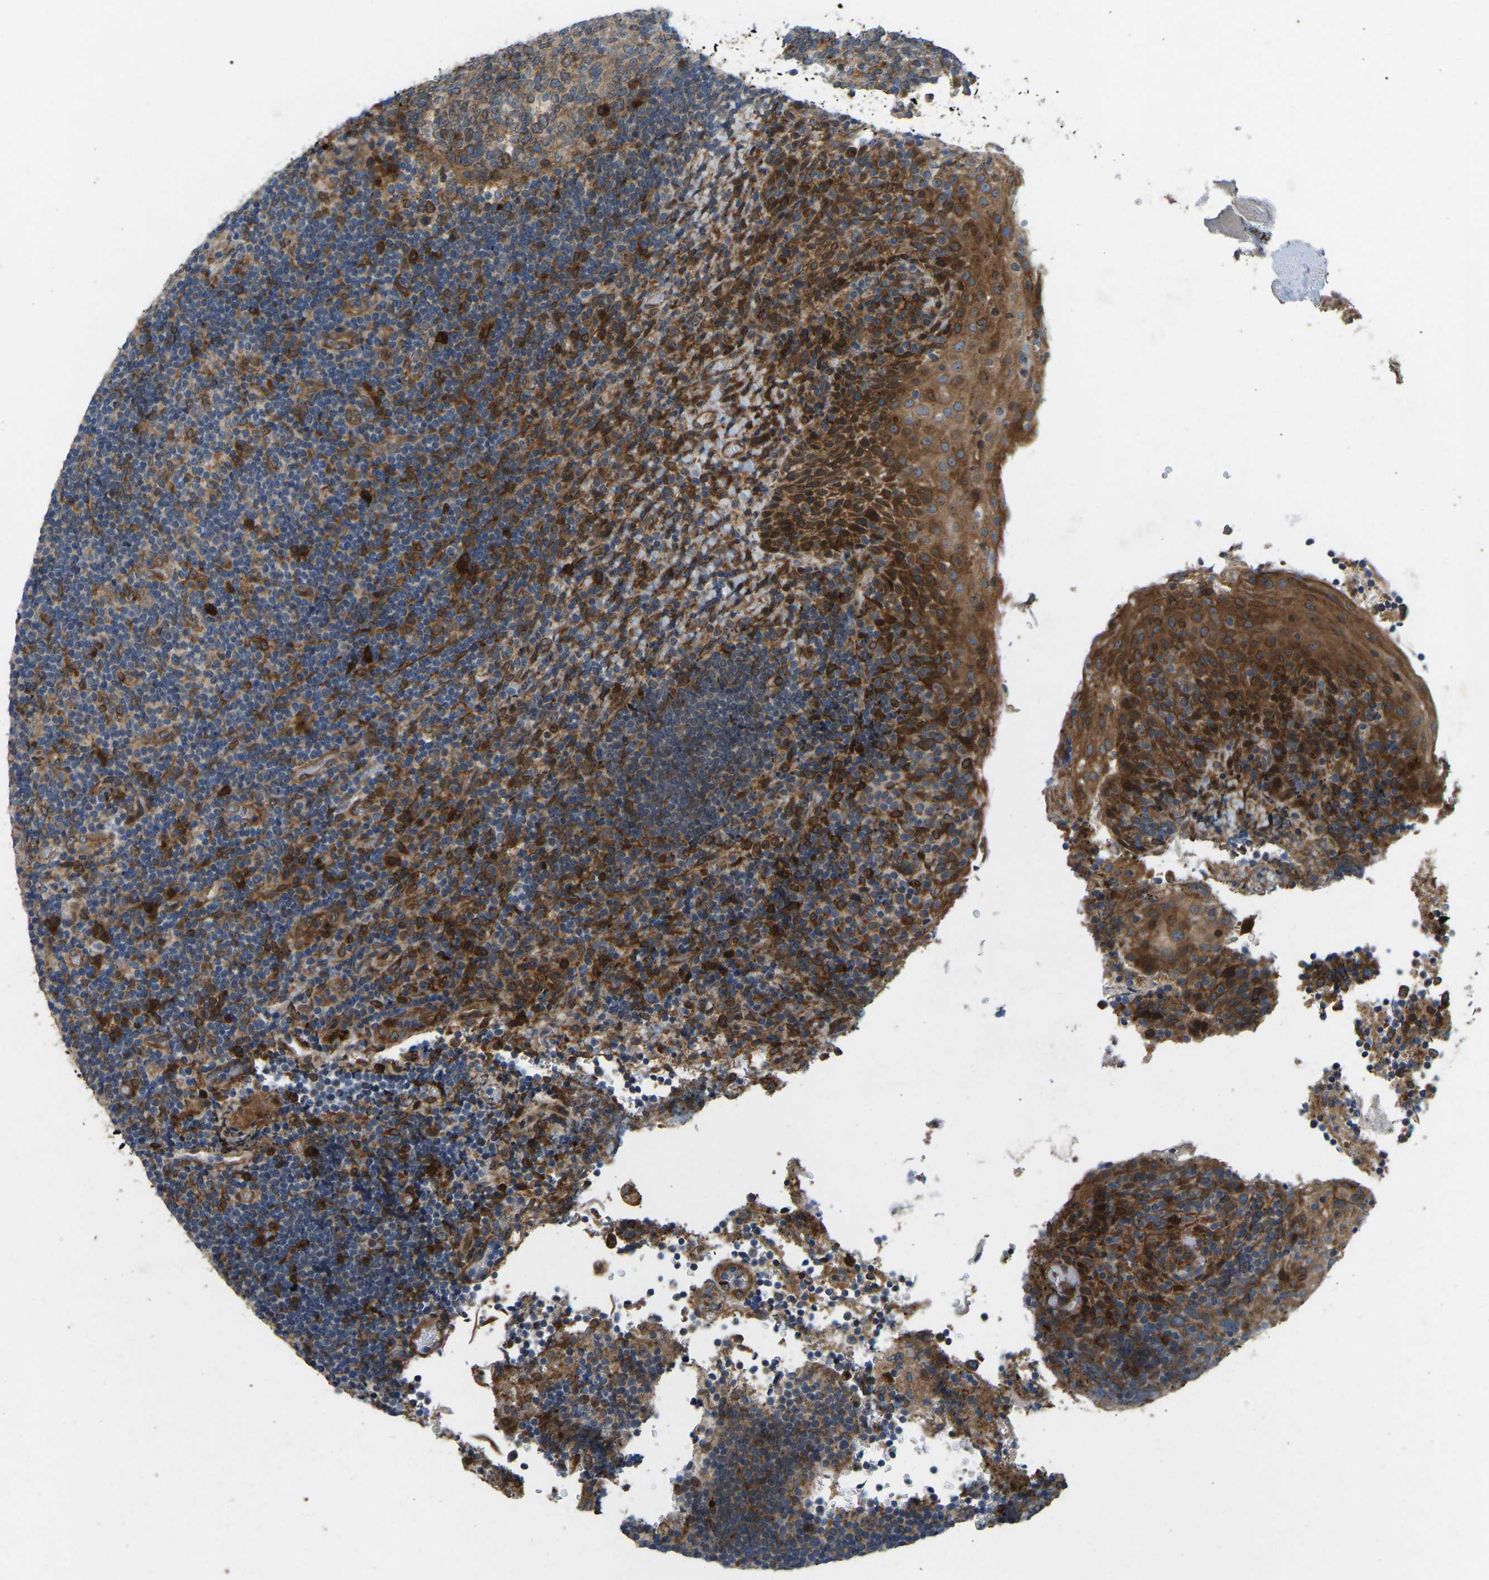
{"staining": {"intensity": "strong", "quantity": "<25%", "location": "cytoplasmic/membranous"}, "tissue": "lymphoma", "cell_type": "Tumor cells", "image_type": "cancer", "snomed": [{"axis": "morphology", "description": "Malignant lymphoma, non-Hodgkin's type, High grade"}, {"axis": "topography", "description": "Tonsil"}], "caption": "Protein staining by IHC exhibits strong cytoplasmic/membranous positivity in about <25% of tumor cells in malignant lymphoma, non-Hodgkin's type (high-grade).", "gene": "OS9", "patient": {"sex": "female", "age": 36}}